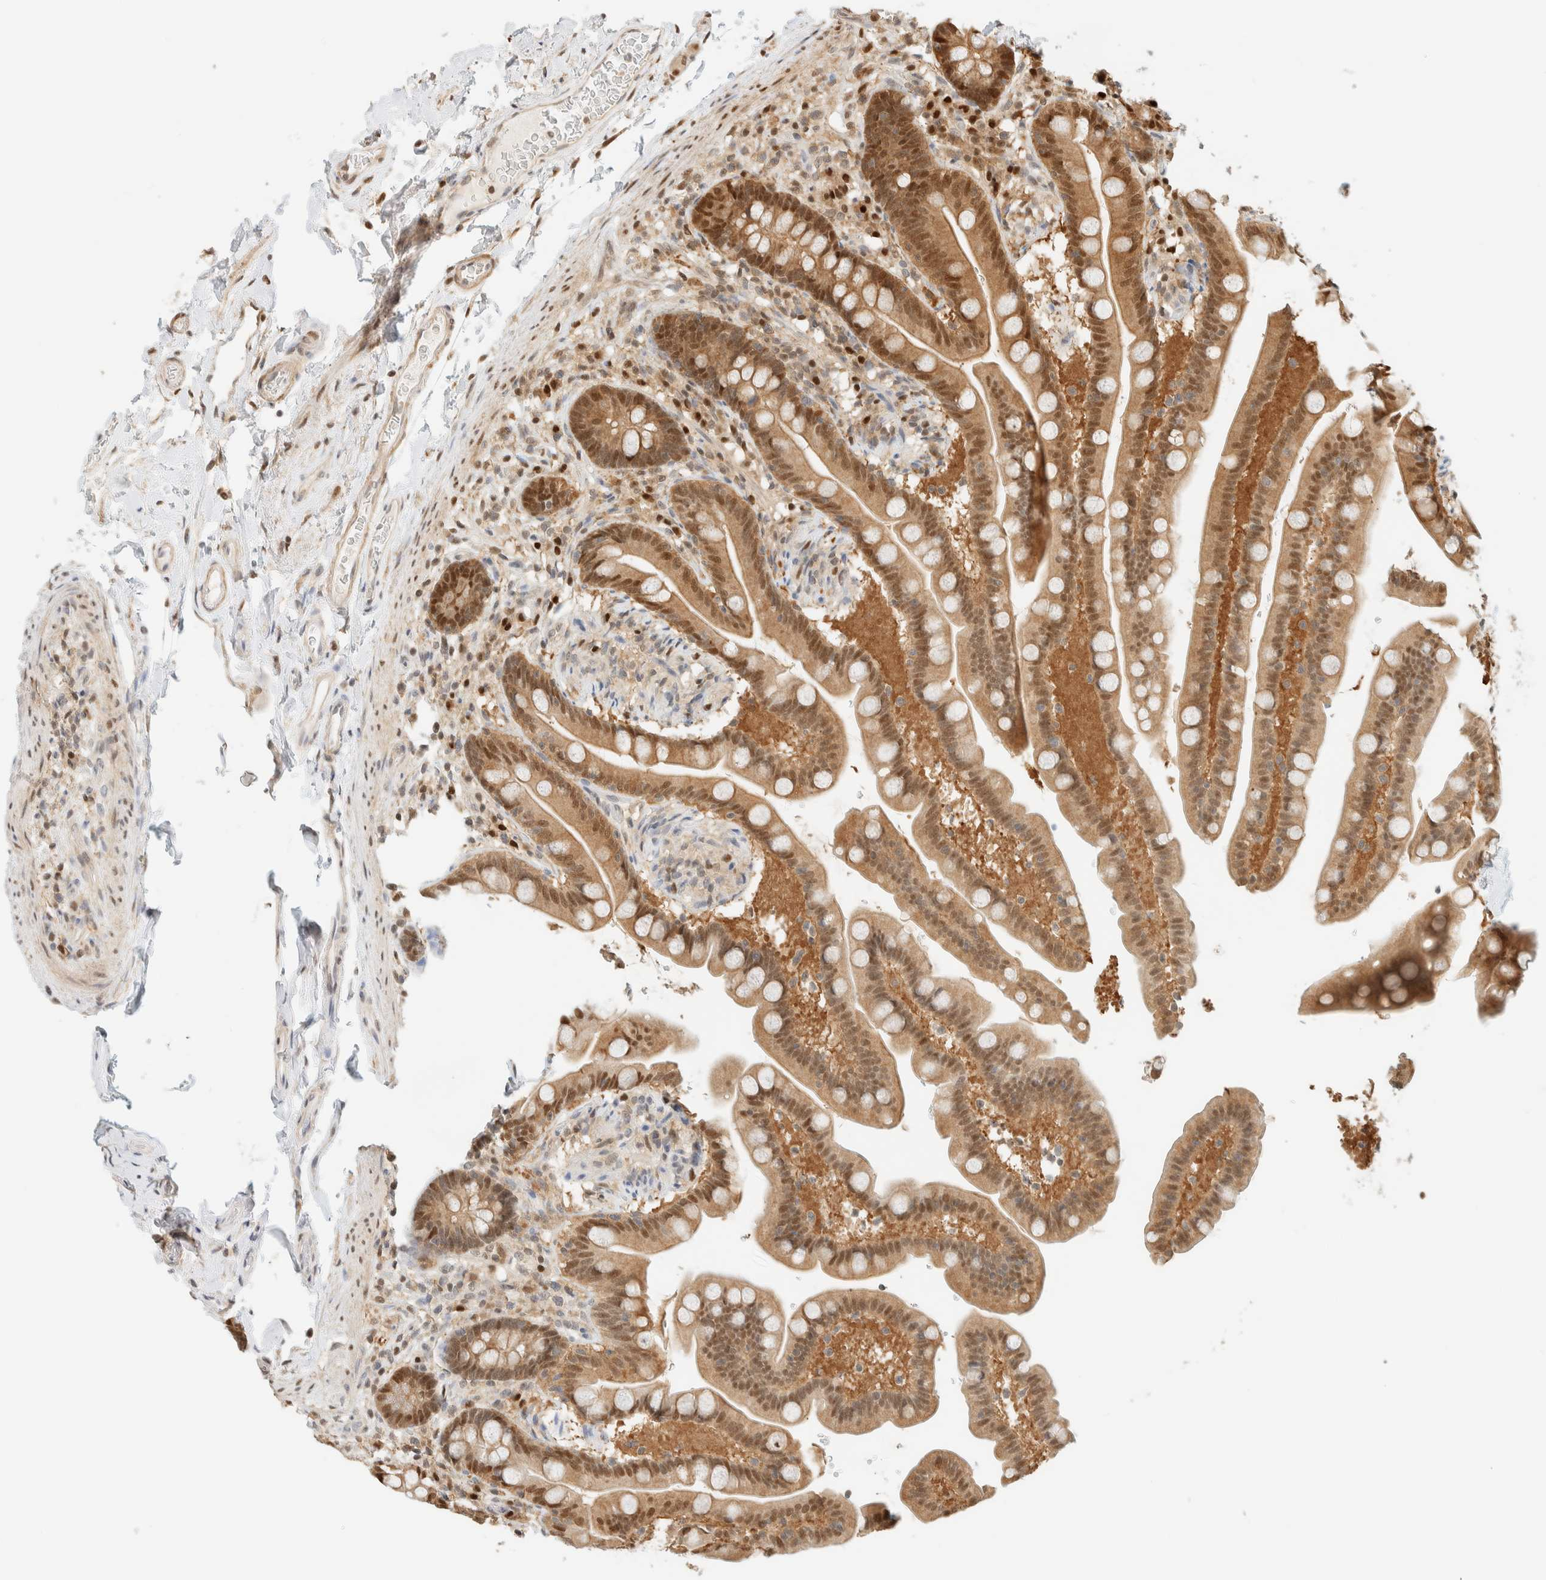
{"staining": {"intensity": "weak", "quantity": ">75%", "location": "cytoplasmic/membranous,nuclear"}, "tissue": "colon", "cell_type": "Endothelial cells", "image_type": "normal", "snomed": [{"axis": "morphology", "description": "Normal tissue, NOS"}, {"axis": "topography", "description": "Smooth muscle"}, {"axis": "topography", "description": "Colon"}], "caption": "Colon stained with DAB IHC displays low levels of weak cytoplasmic/membranous,nuclear staining in approximately >75% of endothelial cells.", "gene": "ZBTB37", "patient": {"sex": "male", "age": 73}}